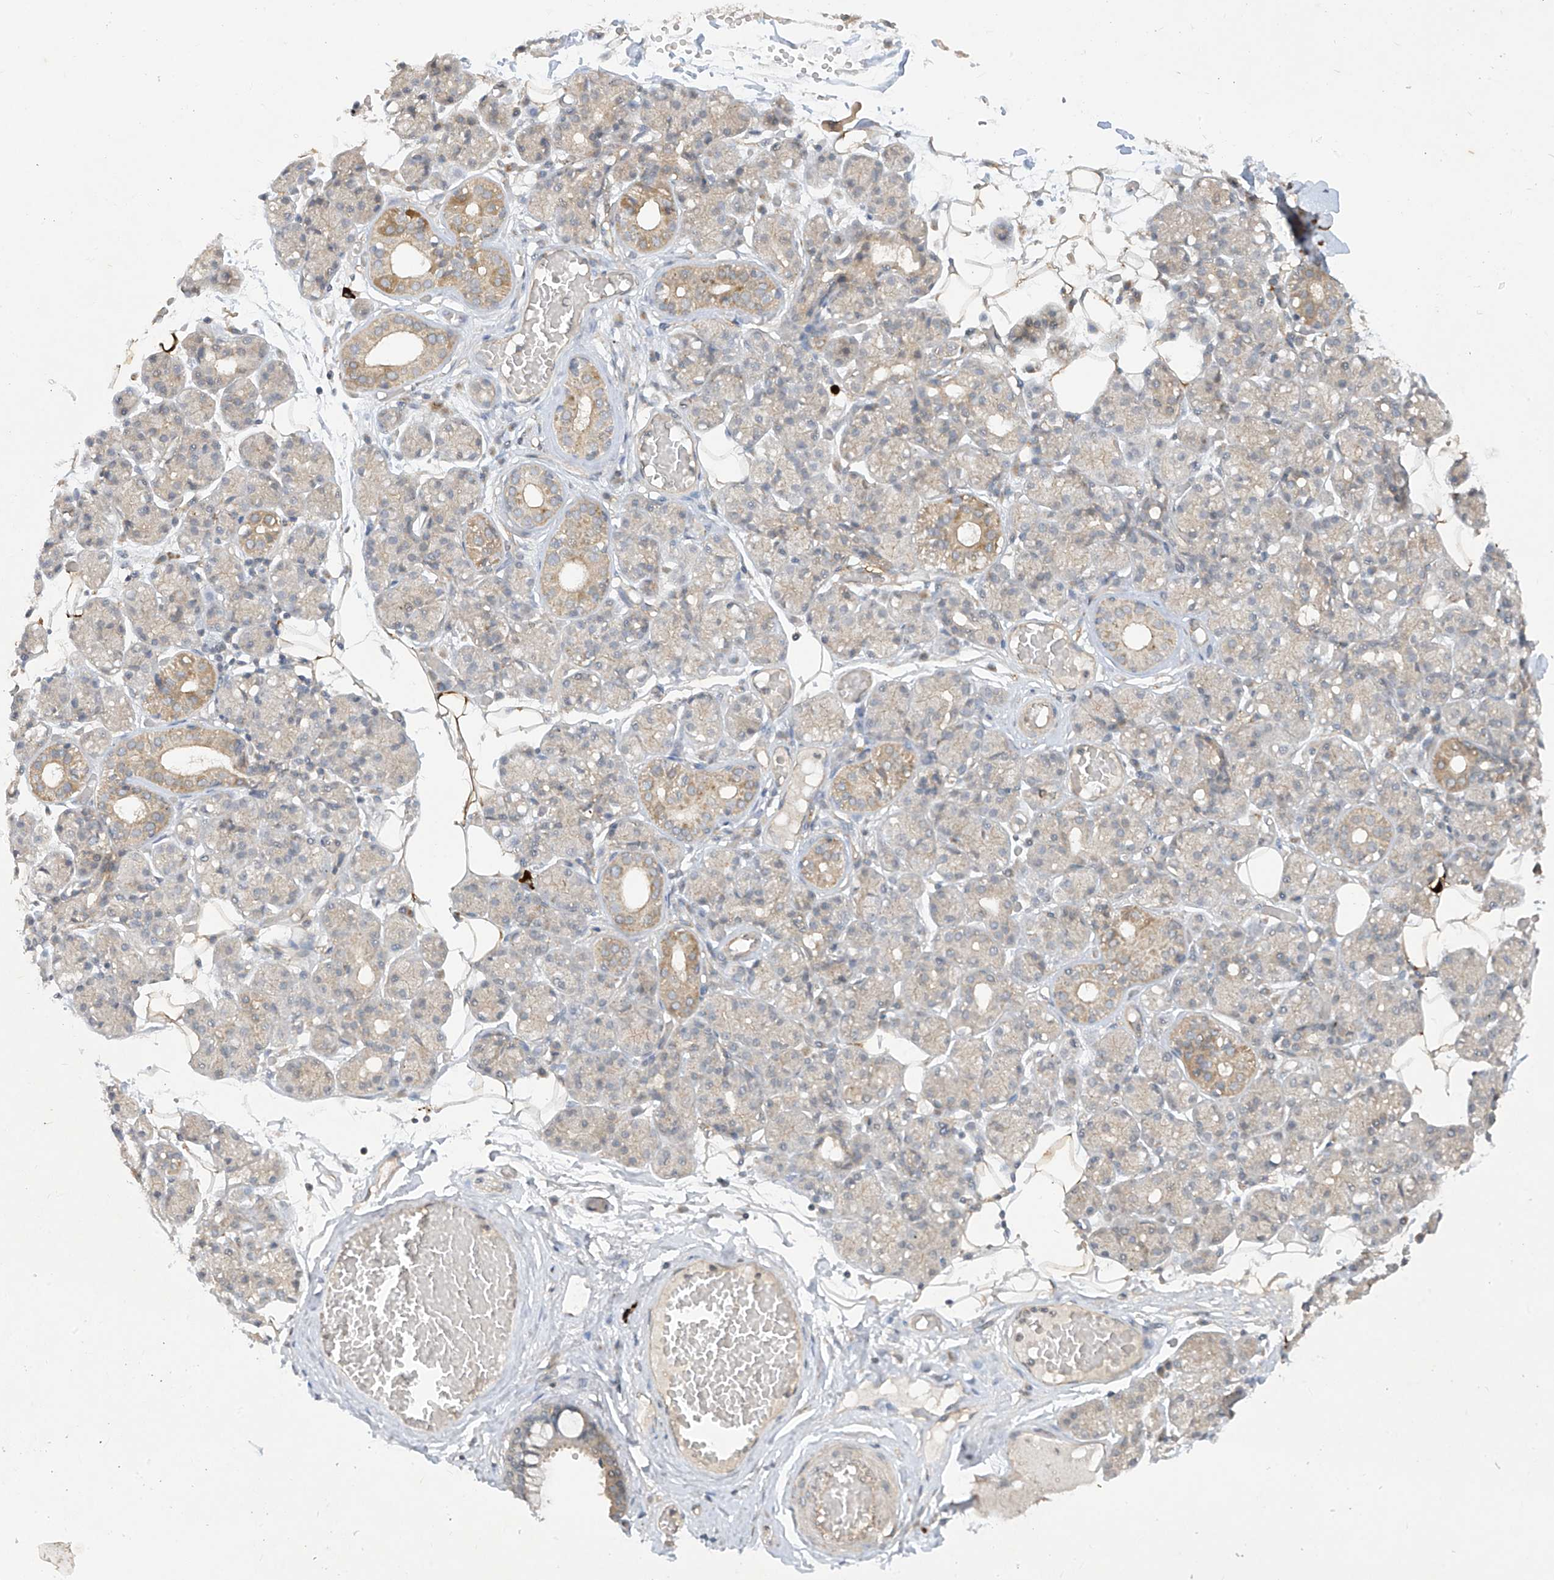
{"staining": {"intensity": "moderate", "quantity": "<25%", "location": "cytoplasmic/membranous"}, "tissue": "salivary gland", "cell_type": "Glandular cells", "image_type": "normal", "snomed": [{"axis": "morphology", "description": "Normal tissue, NOS"}, {"axis": "topography", "description": "Salivary gland"}], "caption": "This histopathology image exhibits immunohistochemistry (IHC) staining of normal human salivary gland, with low moderate cytoplasmic/membranous staining in approximately <25% of glandular cells.", "gene": "DGKQ", "patient": {"sex": "male", "age": 63}}